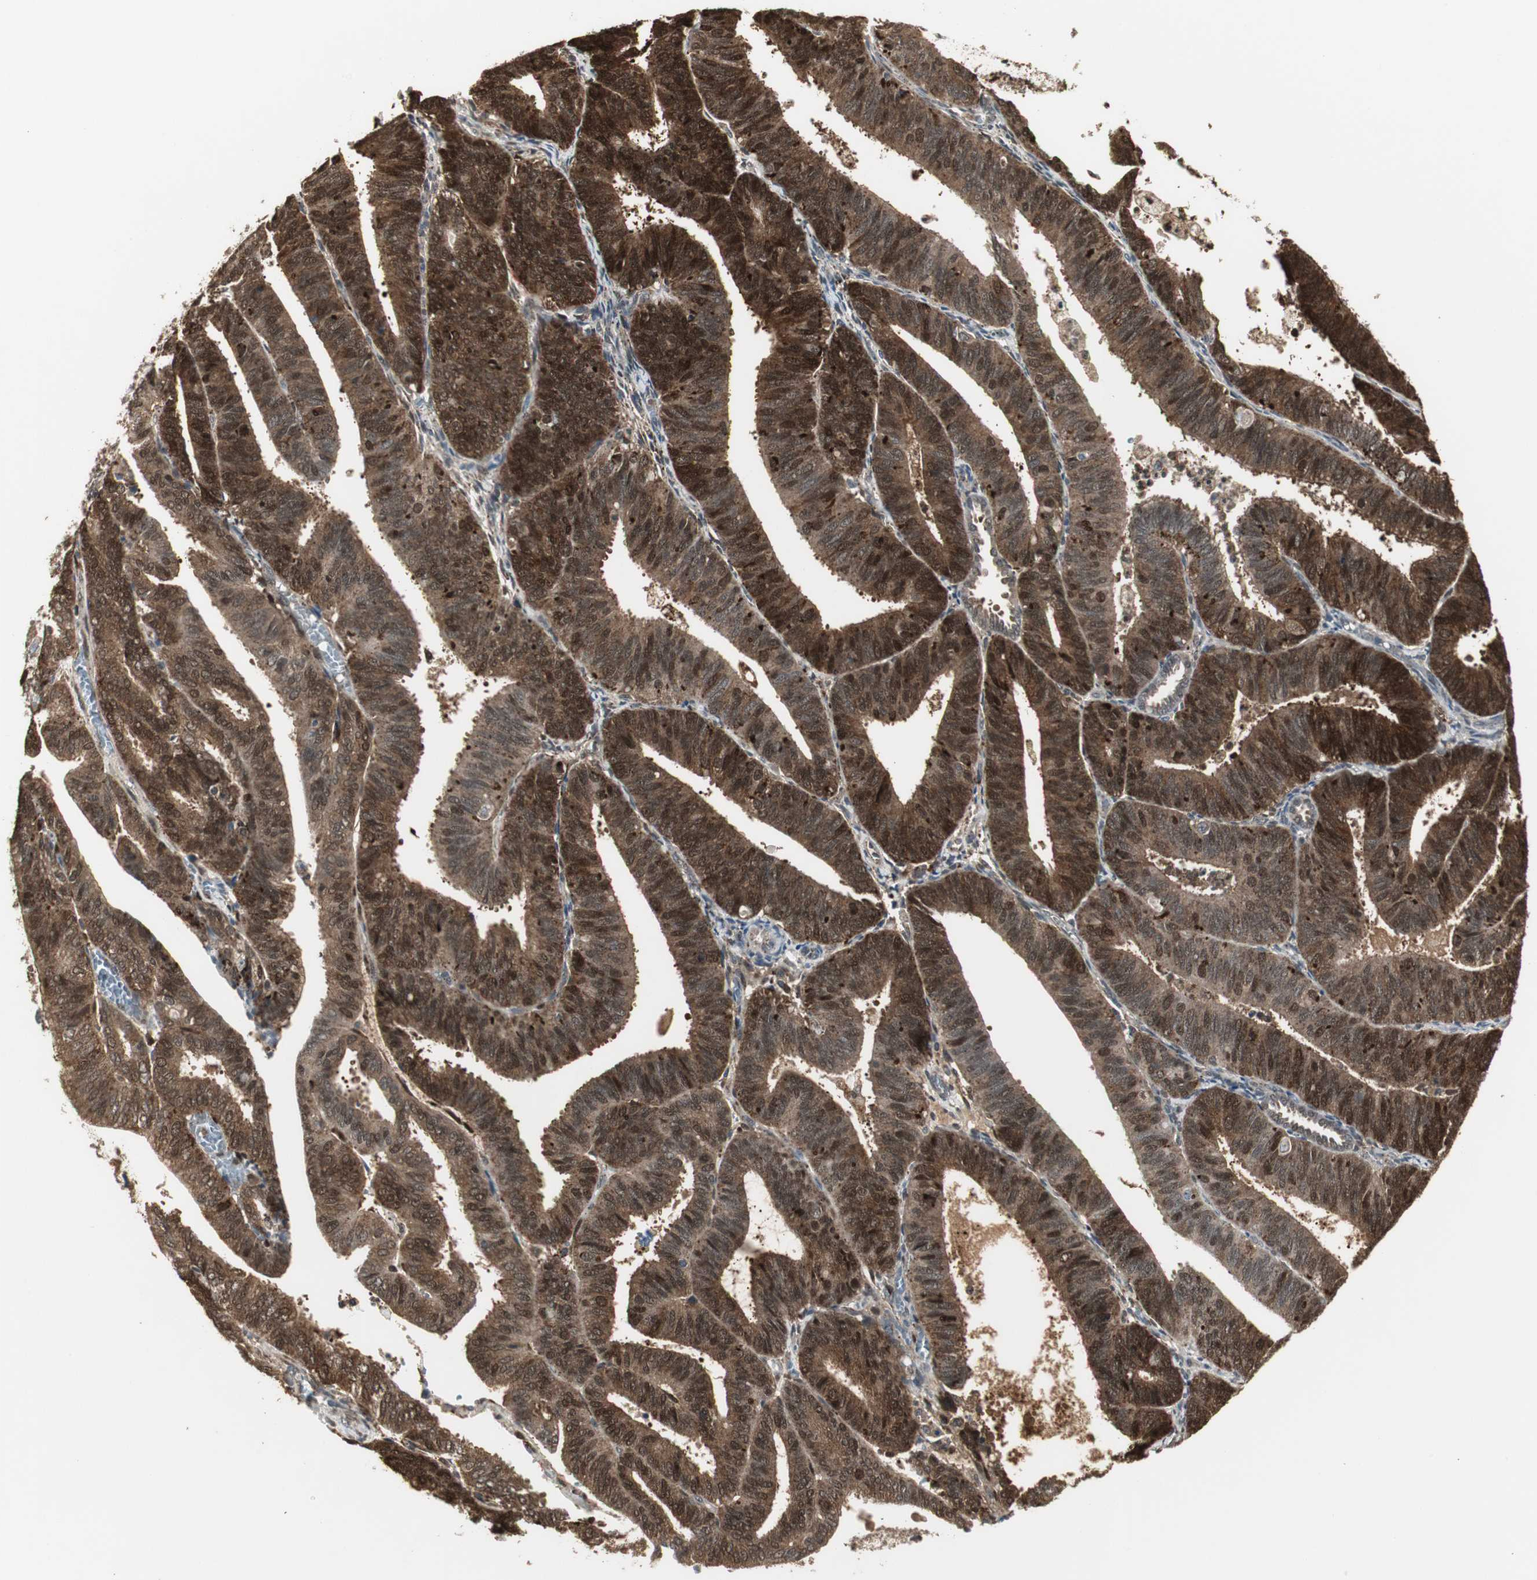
{"staining": {"intensity": "strong", "quantity": ">75%", "location": "cytoplasmic/membranous,nuclear"}, "tissue": "endometrial cancer", "cell_type": "Tumor cells", "image_type": "cancer", "snomed": [{"axis": "morphology", "description": "Adenocarcinoma, NOS"}, {"axis": "topography", "description": "Uterus"}], "caption": "Protein staining displays strong cytoplasmic/membranous and nuclear positivity in approximately >75% of tumor cells in adenocarcinoma (endometrial). Using DAB (brown) and hematoxylin (blue) stains, captured at high magnification using brightfield microscopy.", "gene": "PLIN3", "patient": {"sex": "female", "age": 60}}